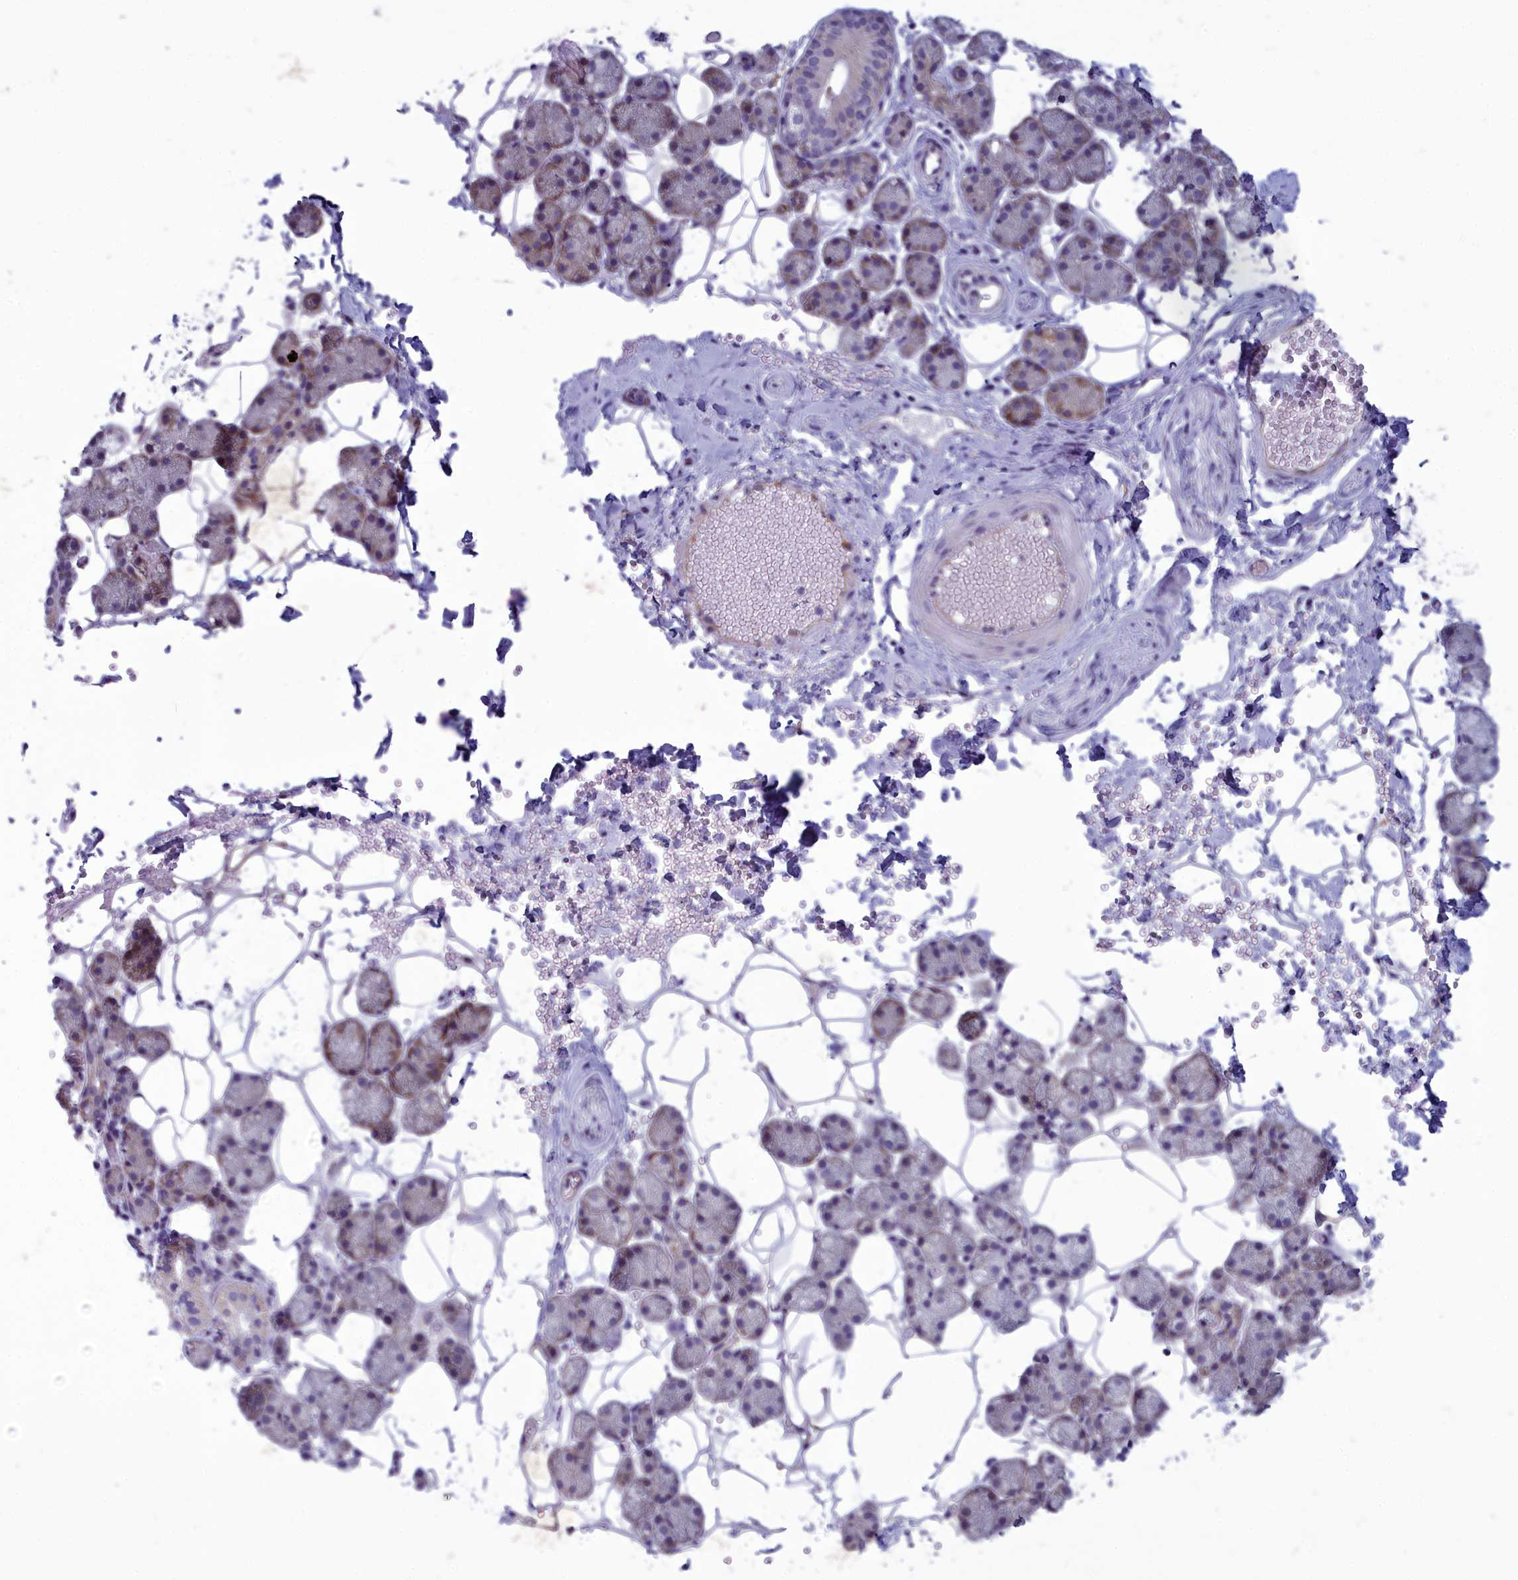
{"staining": {"intensity": "weak", "quantity": "<25%", "location": "cytoplasmic/membranous"}, "tissue": "salivary gland", "cell_type": "Glandular cells", "image_type": "normal", "snomed": [{"axis": "morphology", "description": "Normal tissue, NOS"}, {"axis": "topography", "description": "Salivary gland"}], "caption": "A micrograph of human salivary gland is negative for staining in glandular cells. Brightfield microscopy of immunohistochemistry stained with DAB (3,3'-diaminobenzidine) (brown) and hematoxylin (blue), captured at high magnification.", "gene": "CENATAC", "patient": {"sex": "female", "age": 33}}